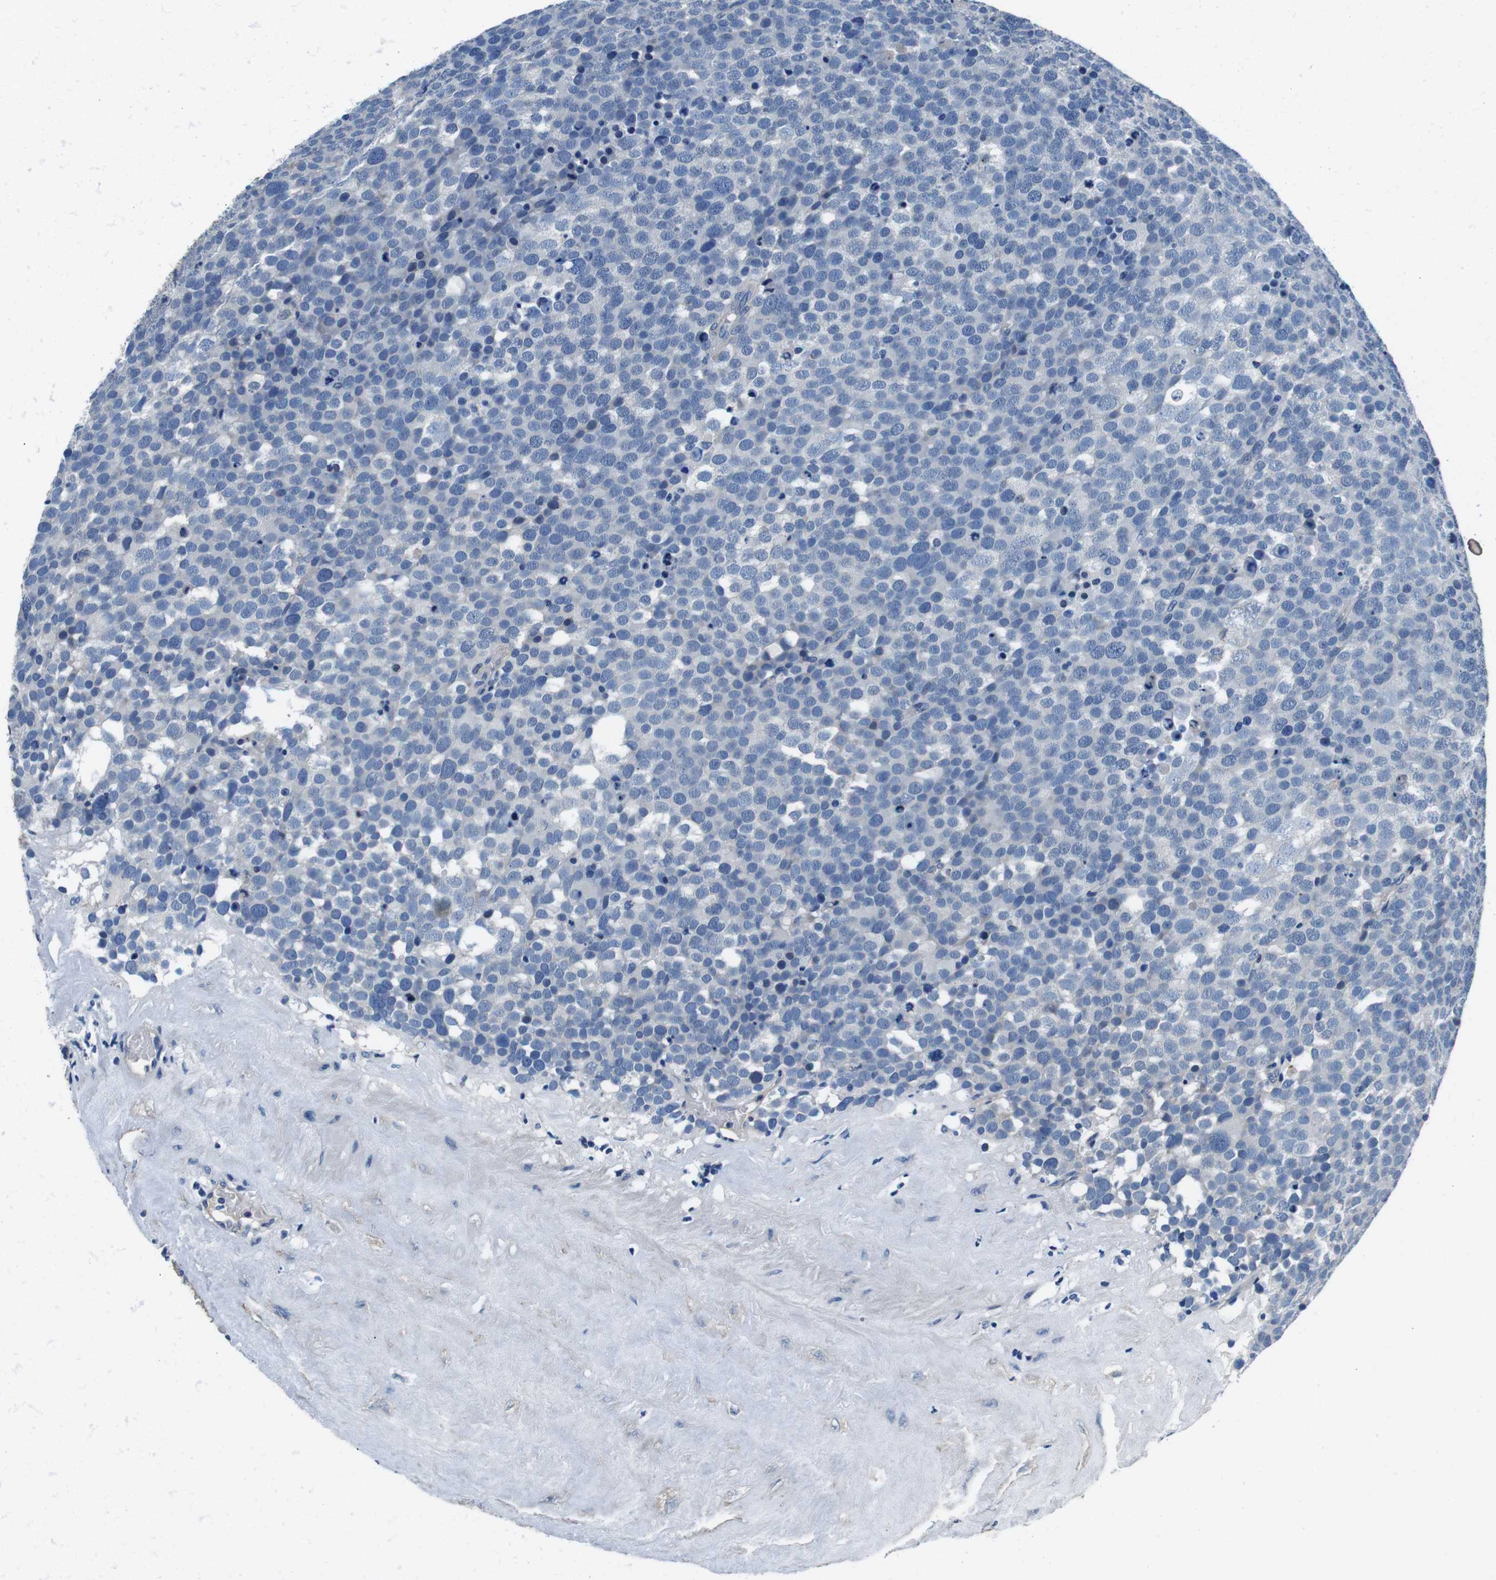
{"staining": {"intensity": "negative", "quantity": "none", "location": "none"}, "tissue": "testis cancer", "cell_type": "Tumor cells", "image_type": "cancer", "snomed": [{"axis": "morphology", "description": "Seminoma, NOS"}, {"axis": "topography", "description": "Testis"}], "caption": "The immunohistochemistry (IHC) histopathology image has no significant staining in tumor cells of testis cancer (seminoma) tissue. The staining was performed using DAB to visualize the protein expression in brown, while the nuclei were stained in blue with hematoxylin (Magnification: 20x).", "gene": "CASQ1", "patient": {"sex": "male", "age": 71}}